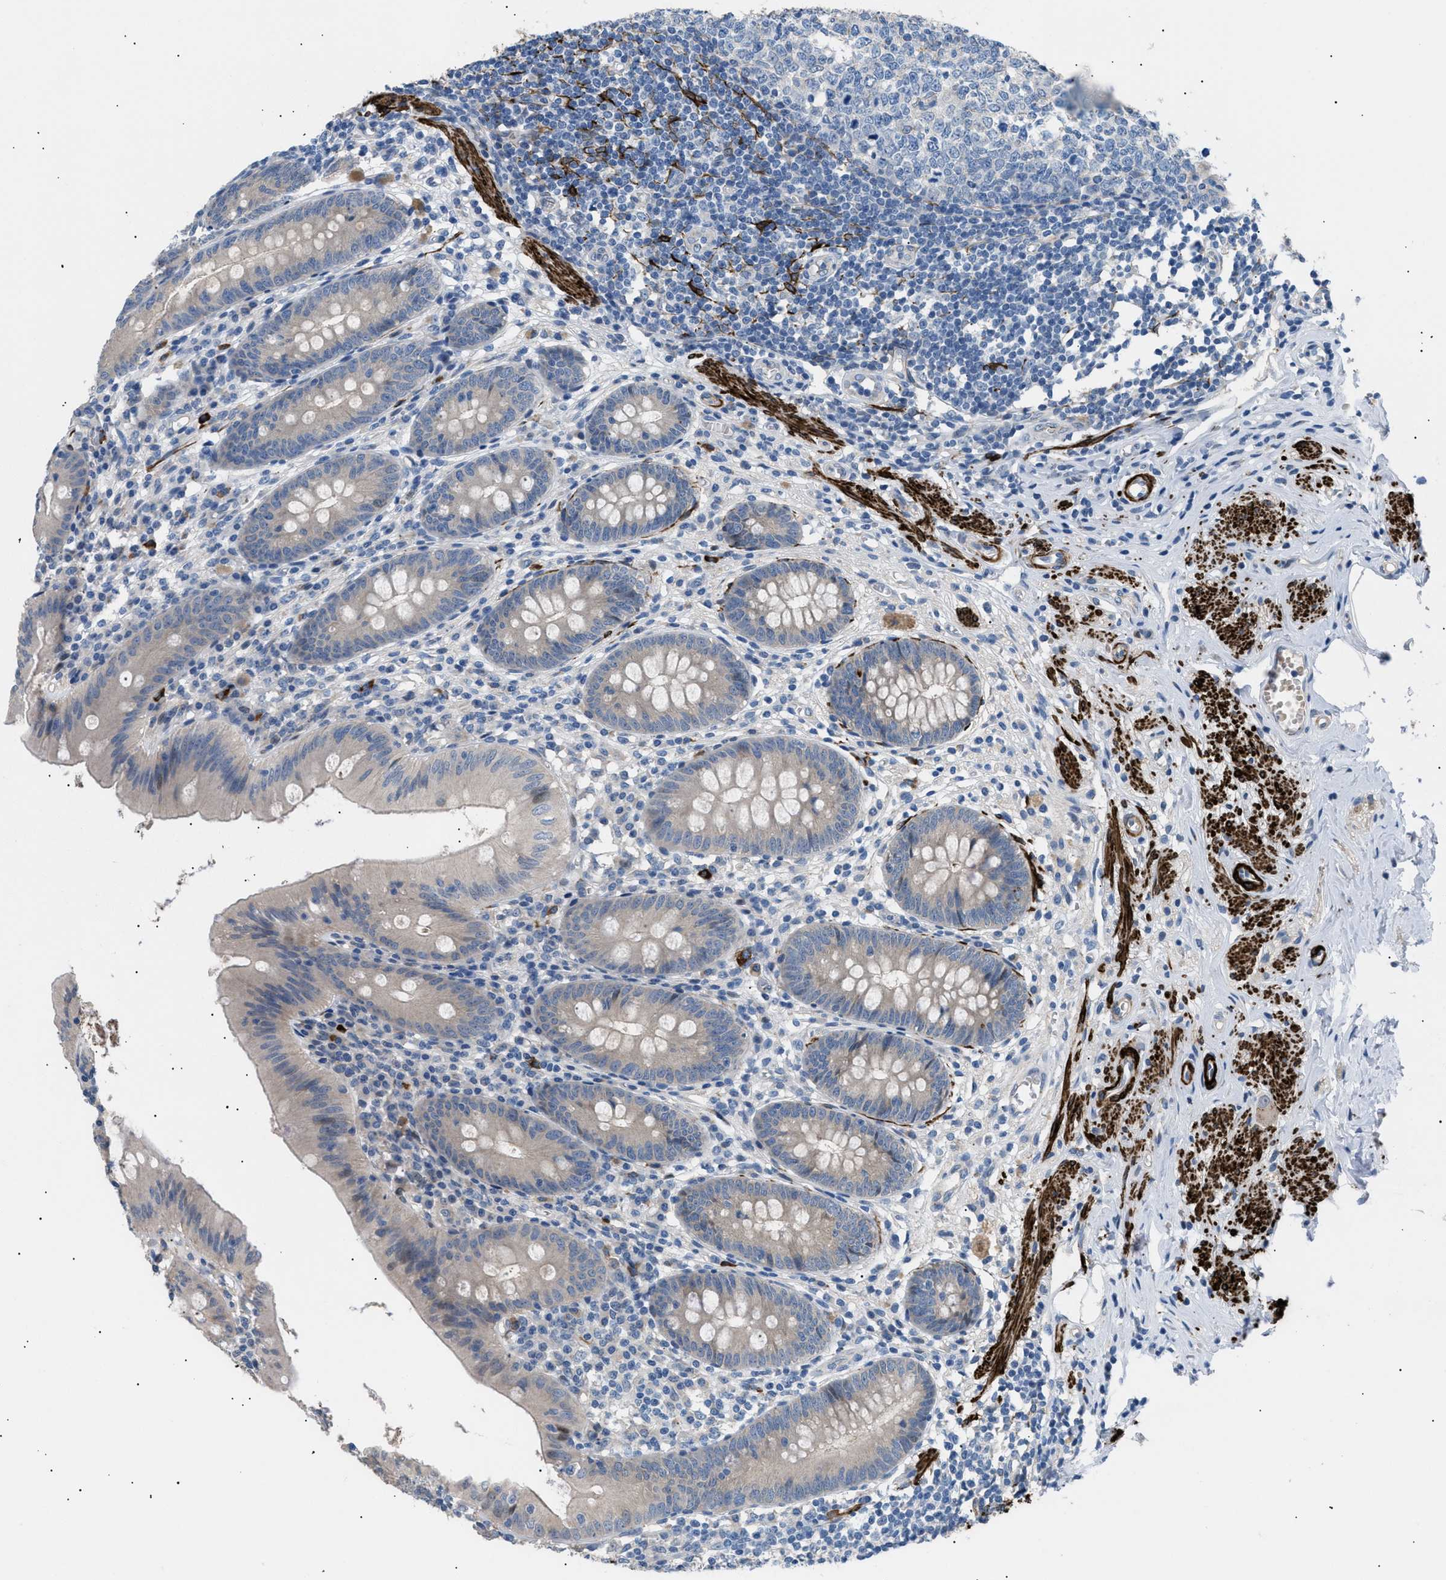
{"staining": {"intensity": "weak", "quantity": "25%-75%", "location": "cytoplasmic/membranous"}, "tissue": "appendix", "cell_type": "Glandular cells", "image_type": "normal", "snomed": [{"axis": "morphology", "description": "Normal tissue, NOS"}, {"axis": "topography", "description": "Appendix"}], "caption": "Weak cytoplasmic/membranous staining for a protein is identified in approximately 25%-75% of glandular cells of normal appendix using immunohistochemistry.", "gene": "ICA1", "patient": {"sex": "male", "age": 56}}